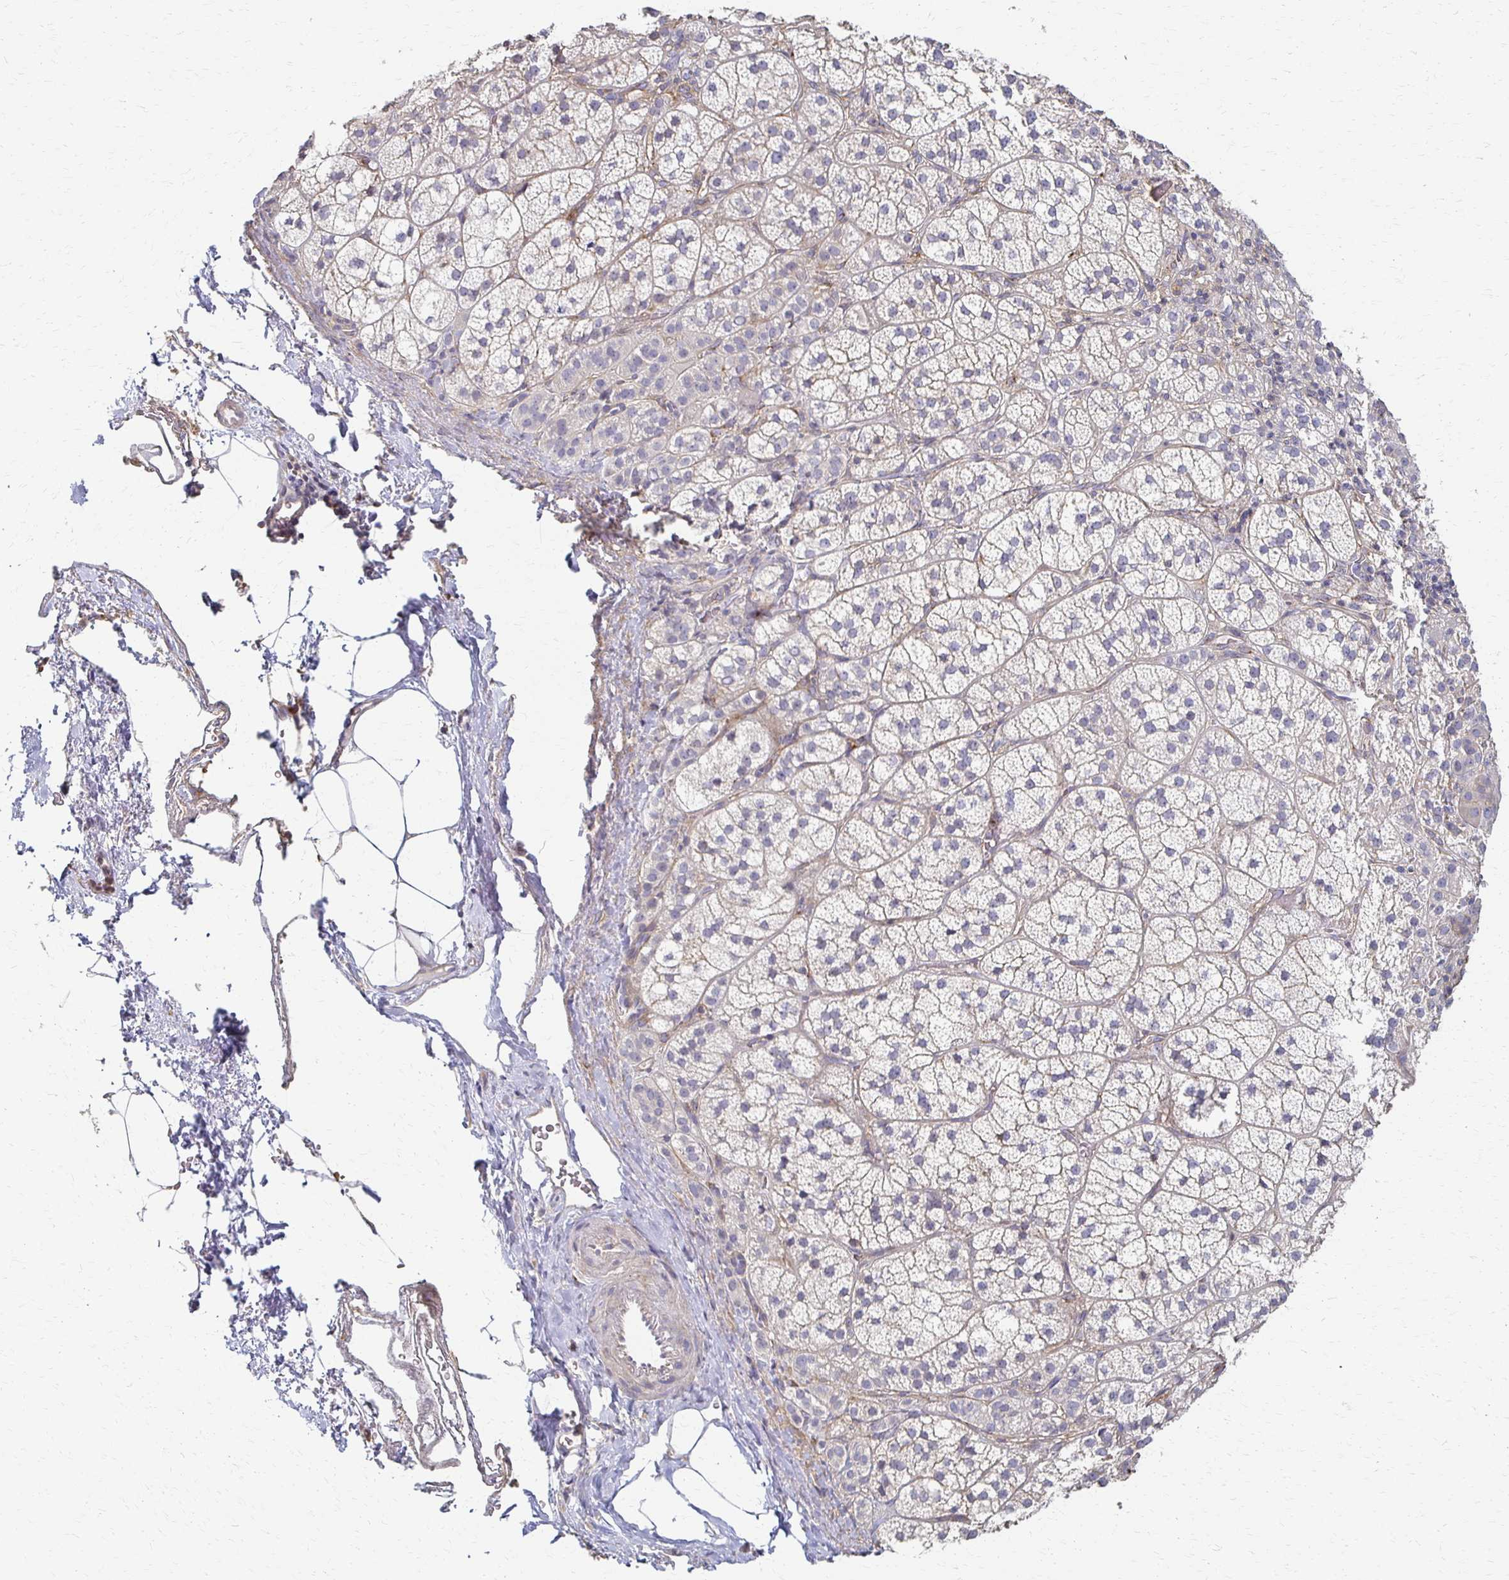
{"staining": {"intensity": "weak", "quantity": "<25%", "location": "cytoplasmic/membranous"}, "tissue": "adrenal gland", "cell_type": "Glandular cells", "image_type": "normal", "snomed": [{"axis": "morphology", "description": "Normal tissue, NOS"}, {"axis": "topography", "description": "Adrenal gland"}], "caption": "High power microscopy image of an immunohistochemistry micrograph of benign adrenal gland, revealing no significant expression in glandular cells. (Stains: DAB immunohistochemistry (IHC) with hematoxylin counter stain, Microscopy: brightfield microscopy at high magnification).", "gene": "C1QTNF7", "patient": {"sex": "female", "age": 60}}